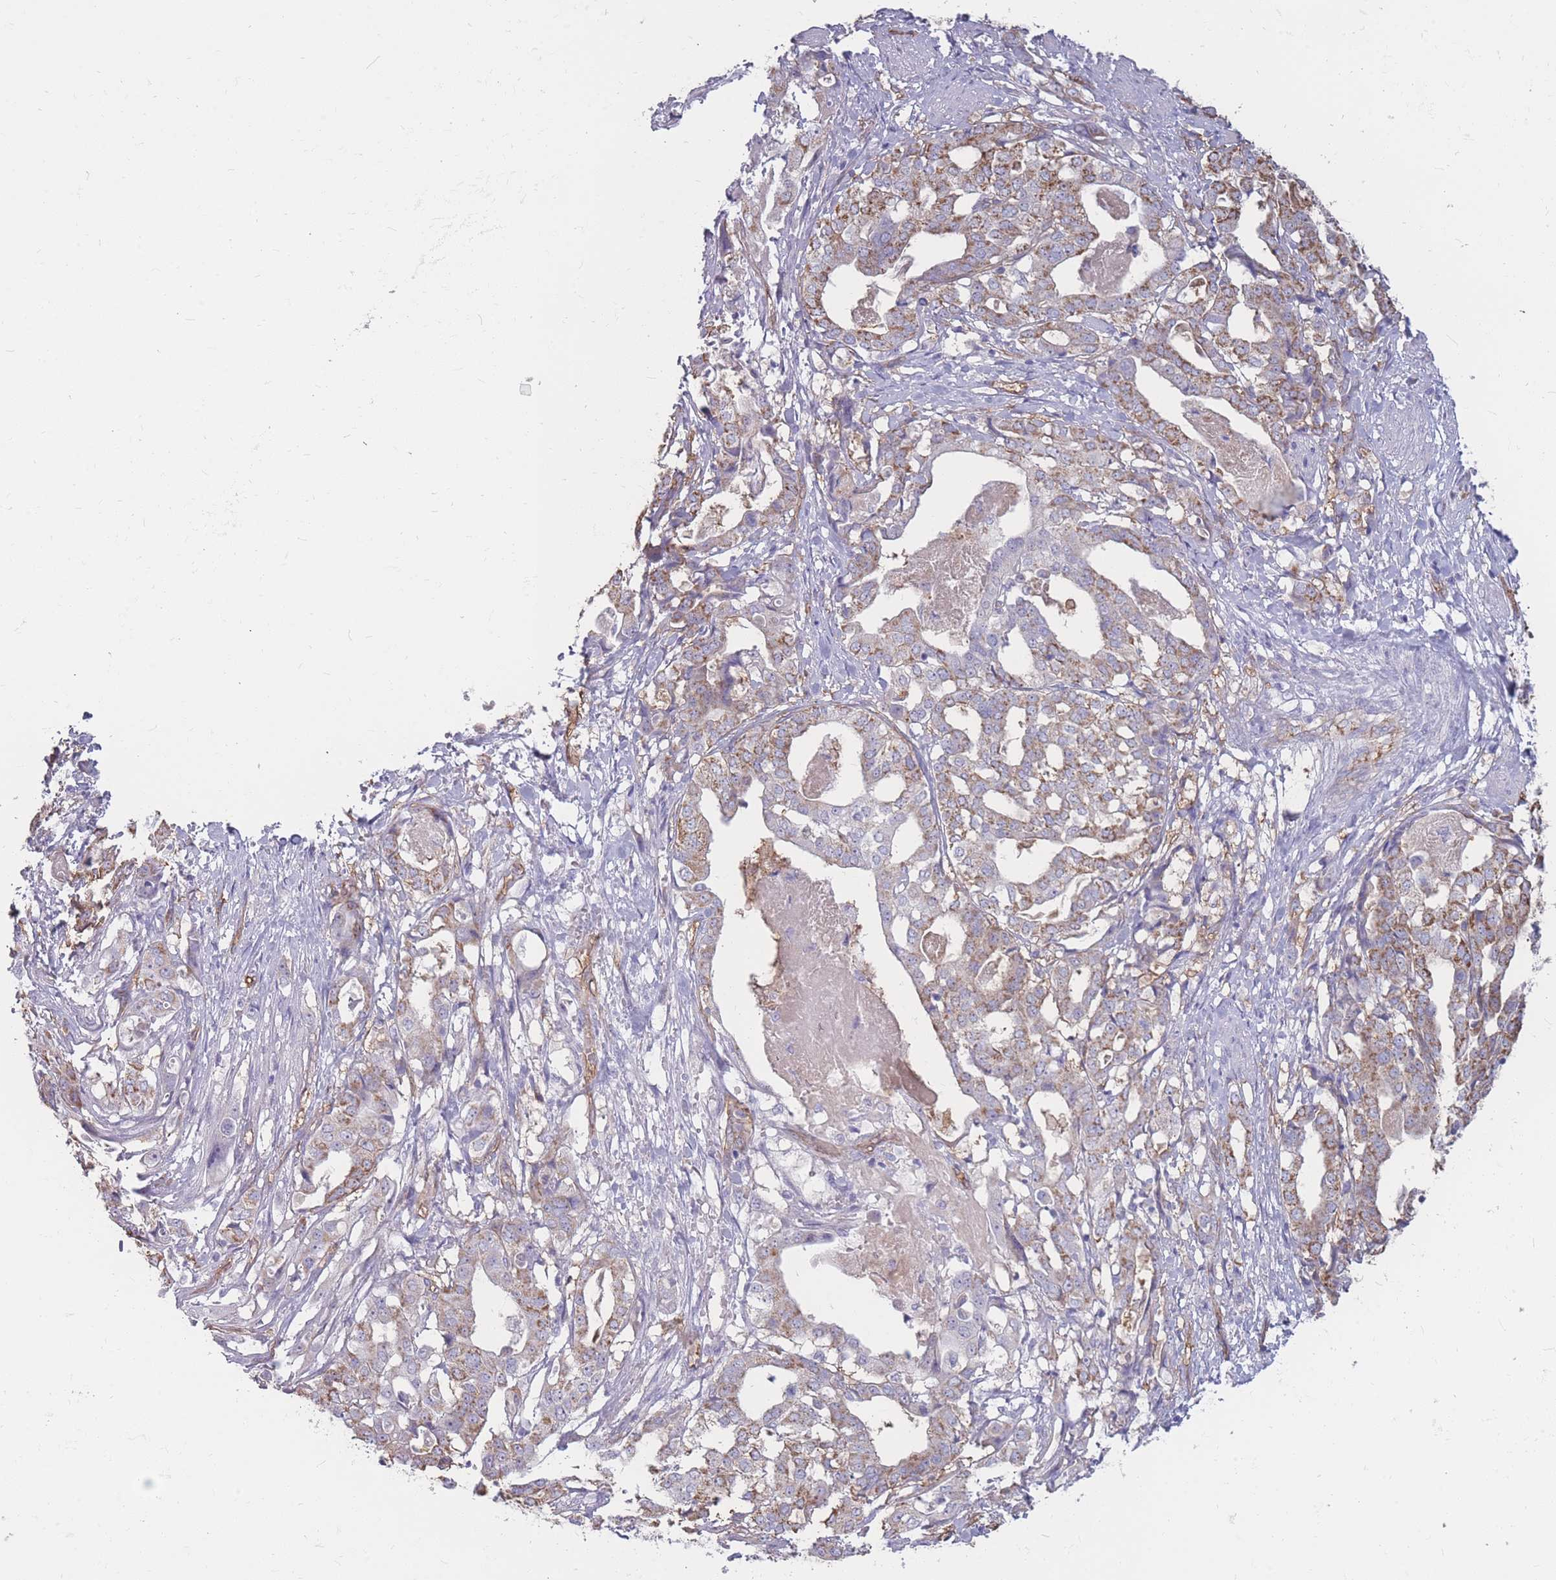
{"staining": {"intensity": "moderate", "quantity": ">75%", "location": "cytoplasmic/membranous"}, "tissue": "stomach cancer", "cell_type": "Tumor cells", "image_type": "cancer", "snomed": [{"axis": "morphology", "description": "Adenocarcinoma, NOS"}, {"axis": "topography", "description": "Stomach"}], "caption": "Protein expression analysis of human stomach cancer reveals moderate cytoplasmic/membranous positivity in approximately >75% of tumor cells.", "gene": "GNA11", "patient": {"sex": "male", "age": 48}}